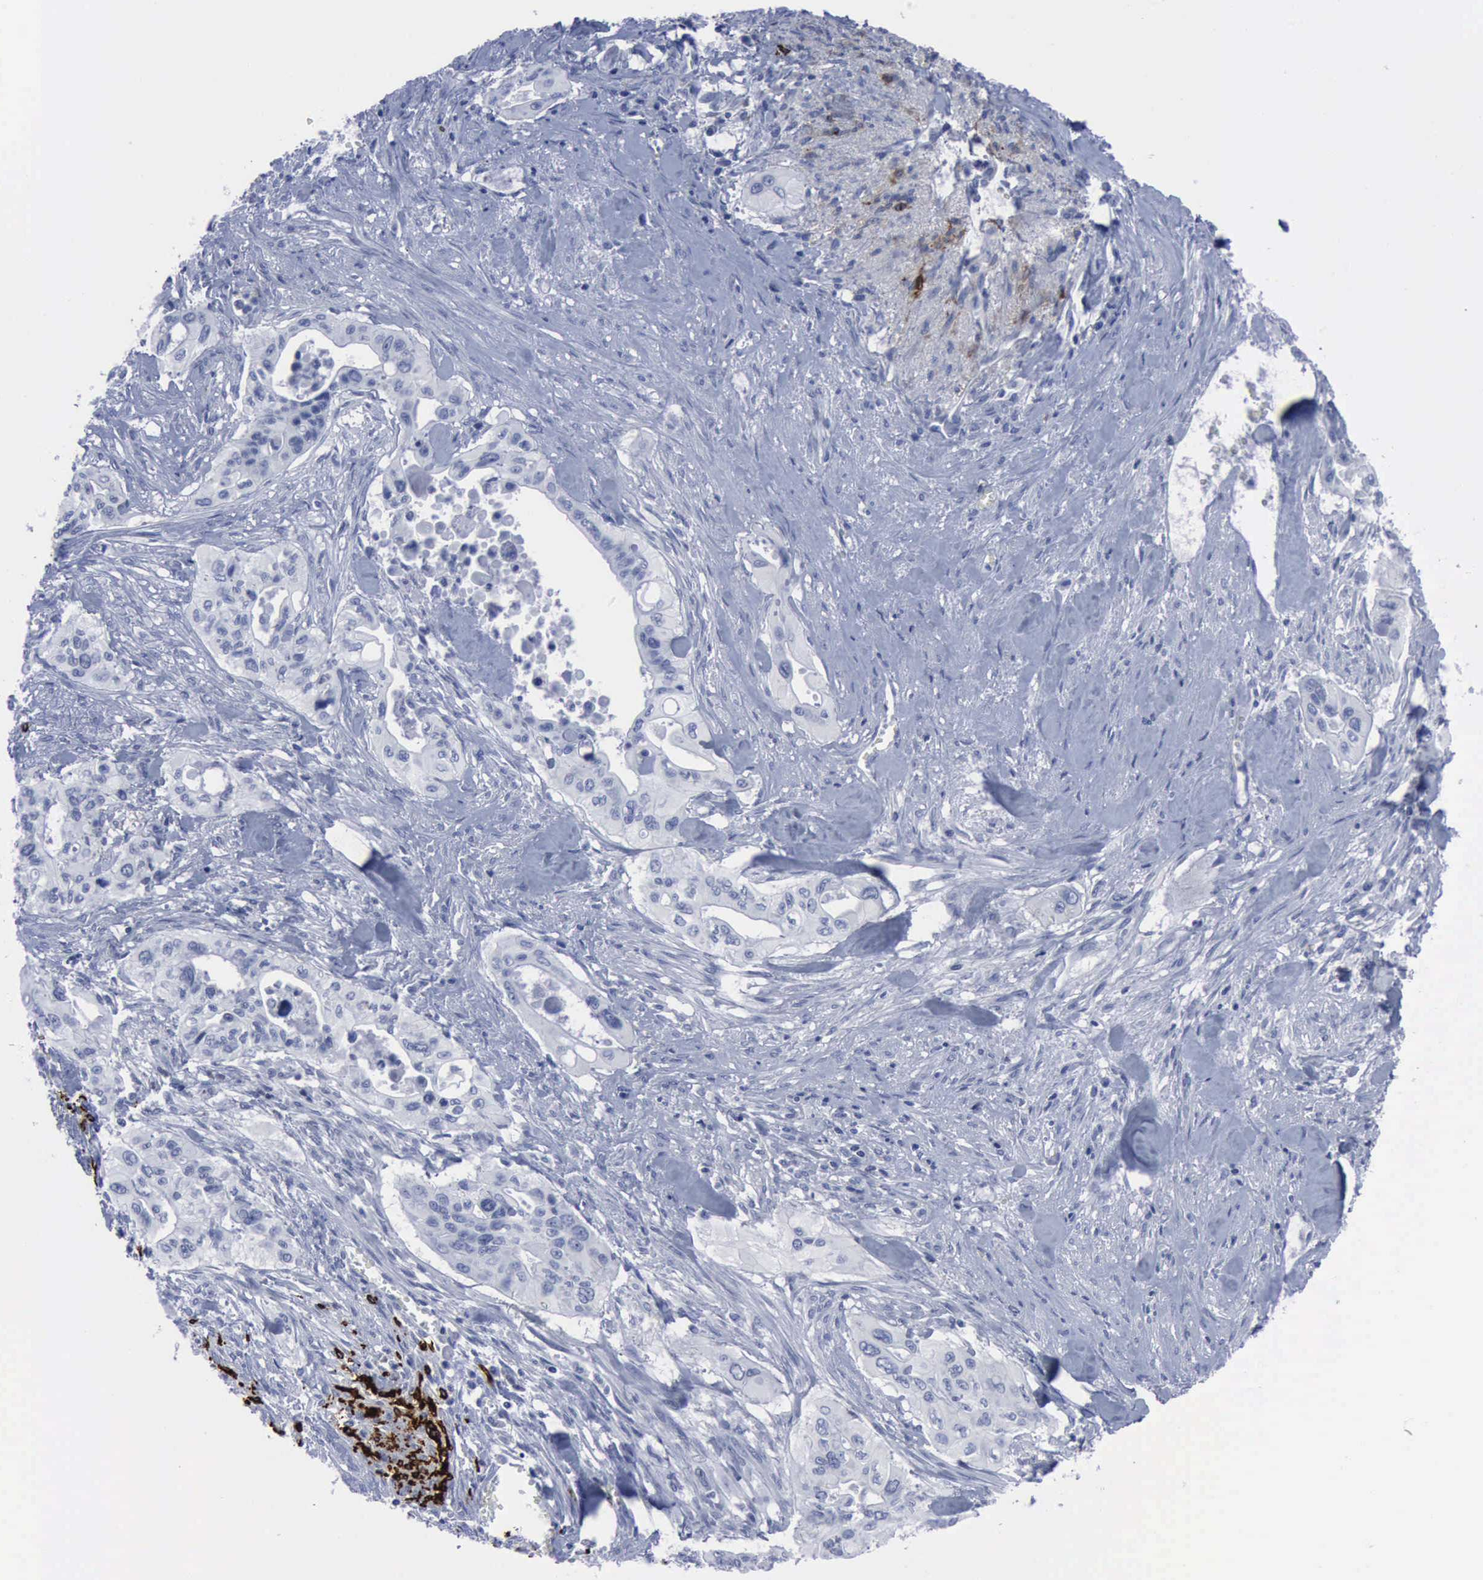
{"staining": {"intensity": "negative", "quantity": "none", "location": "none"}, "tissue": "pancreatic cancer", "cell_type": "Tumor cells", "image_type": "cancer", "snomed": [{"axis": "morphology", "description": "Adenocarcinoma, NOS"}, {"axis": "topography", "description": "Pancreas"}], "caption": "This is a micrograph of immunohistochemistry staining of pancreatic adenocarcinoma, which shows no positivity in tumor cells.", "gene": "NGFR", "patient": {"sex": "male", "age": 77}}